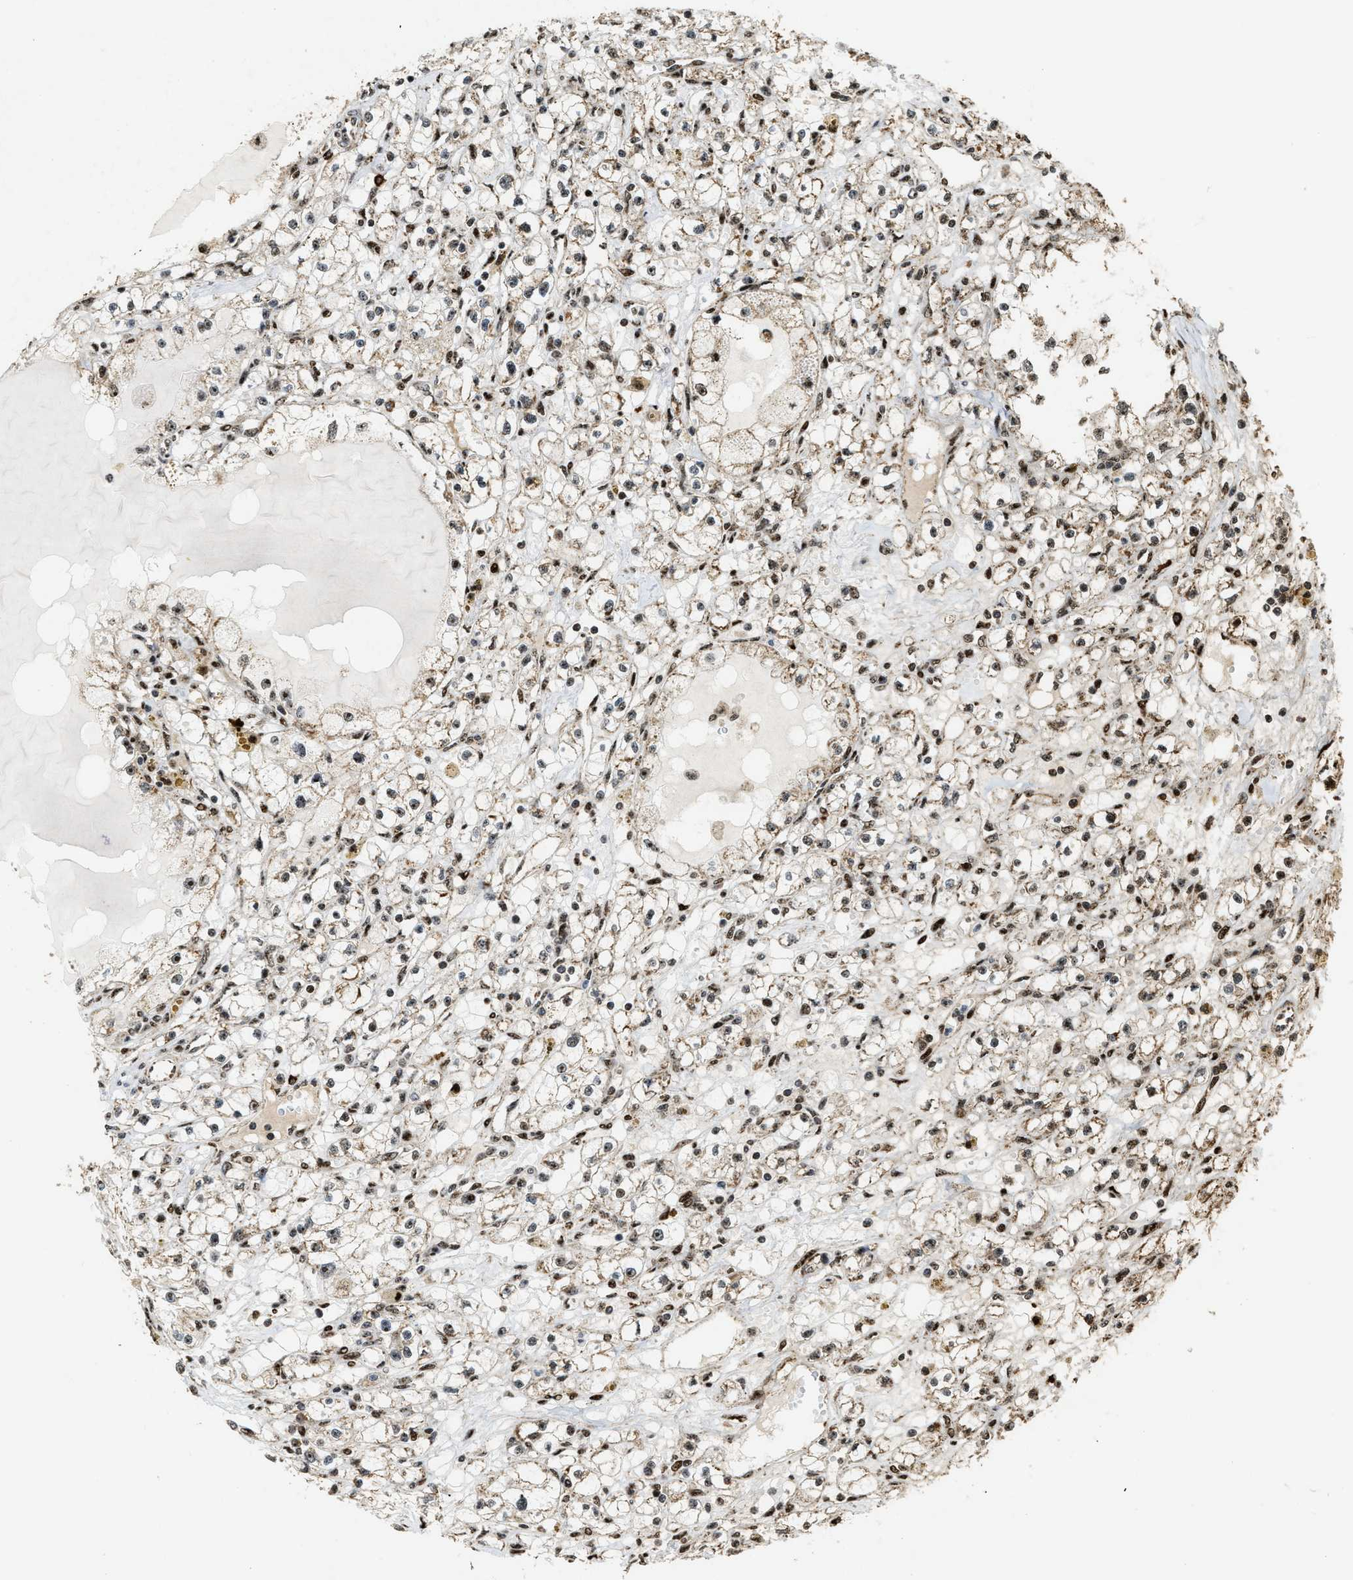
{"staining": {"intensity": "weak", "quantity": ">75%", "location": "cytoplasmic/membranous,nuclear"}, "tissue": "renal cancer", "cell_type": "Tumor cells", "image_type": "cancer", "snomed": [{"axis": "morphology", "description": "Adenocarcinoma, NOS"}, {"axis": "topography", "description": "Kidney"}], "caption": "Protein analysis of adenocarcinoma (renal) tissue reveals weak cytoplasmic/membranous and nuclear positivity in approximately >75% of tumor cells.", "gene": "ZNF687", "patient": {"sex": "male", "age": 56}}